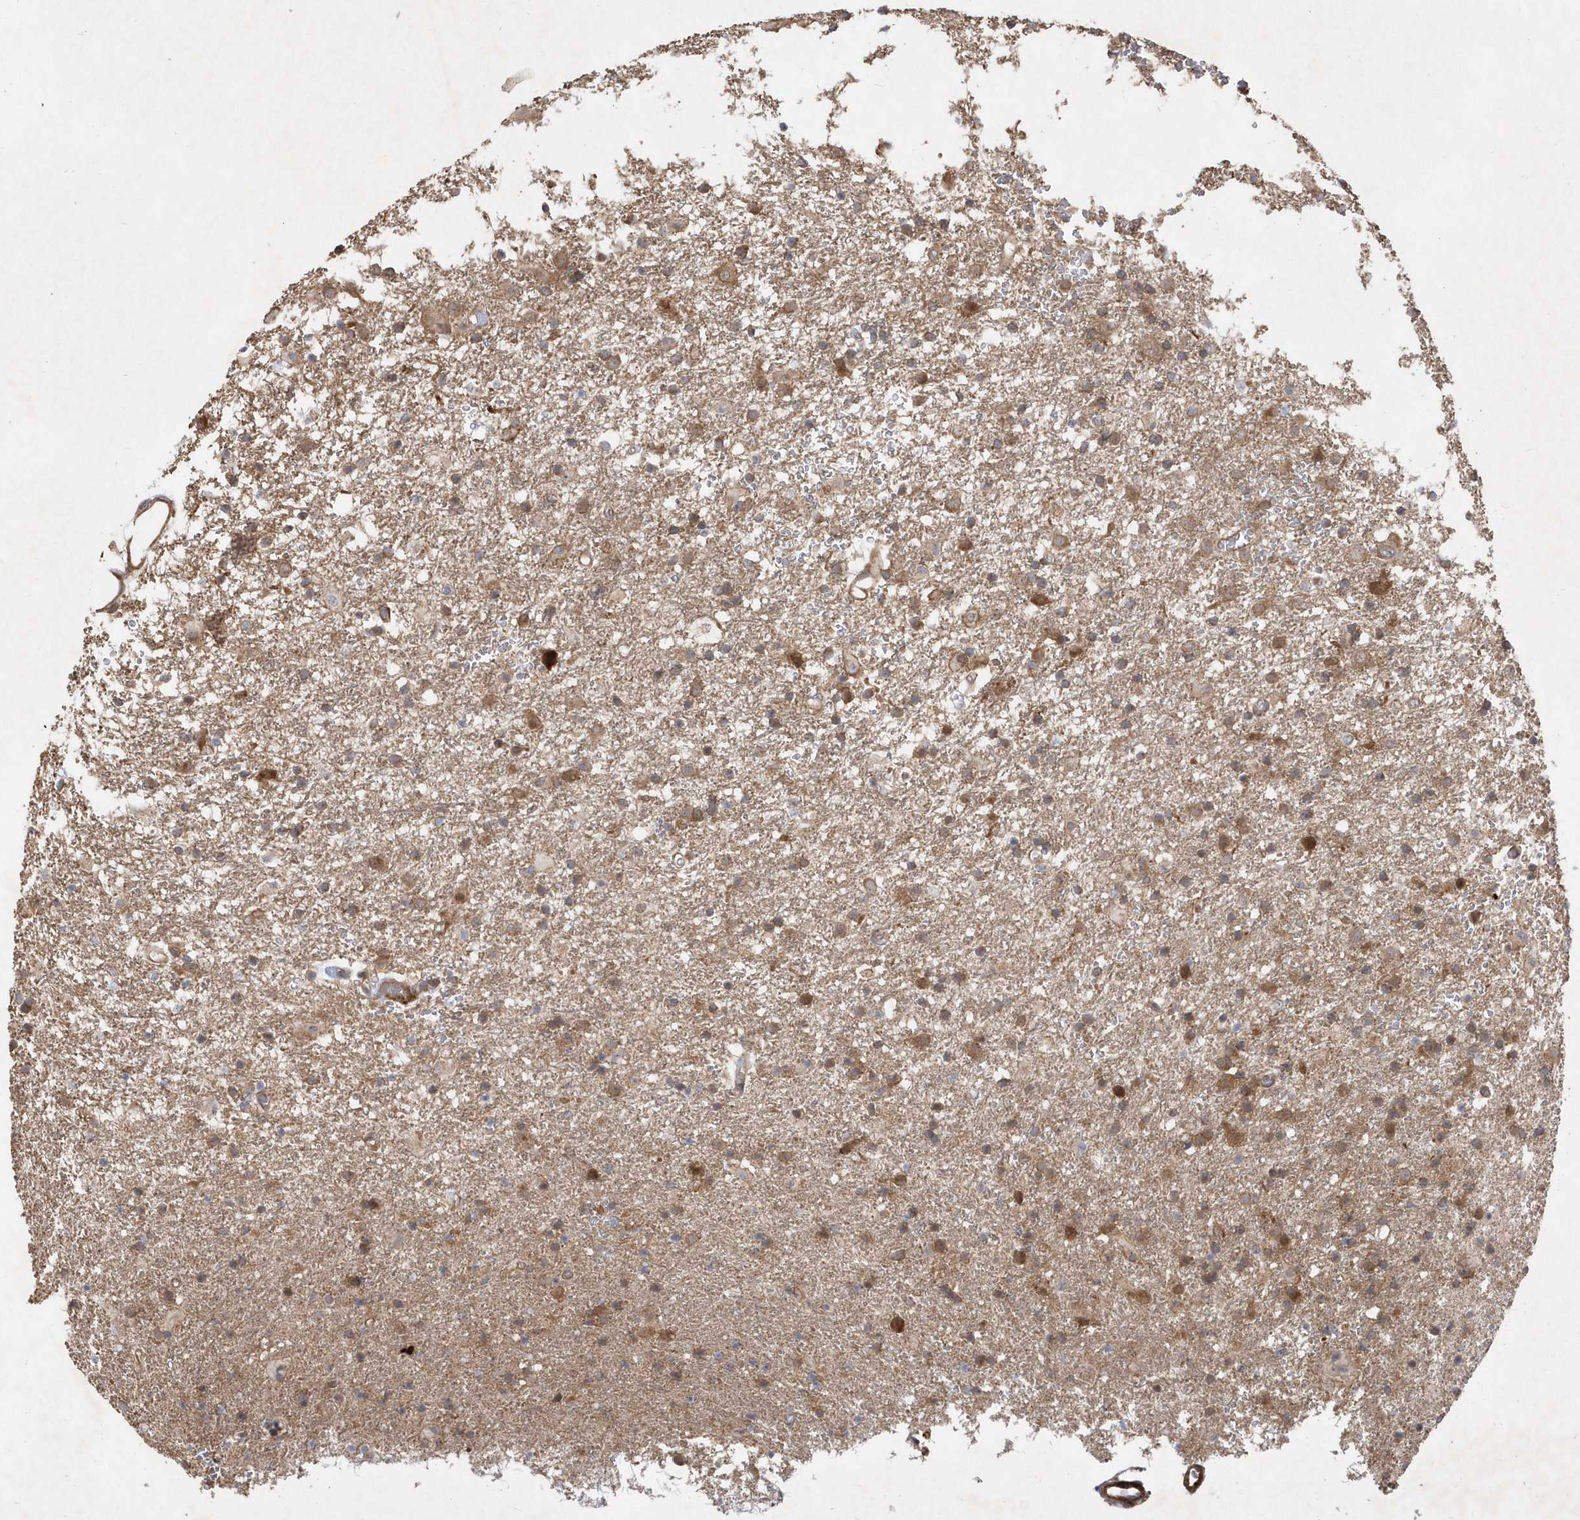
{"staining": {"intensity": "moderate", "quantity": ">75%", "location": "cytoplasmic/membranous"}, "tissue": "glioma", "cell_type": "Tumor cells", "image_type": "cancer", "snomed": [{"axis": "morphology", "description": "Glioma, malignant, Low grade"}, {"axis": "topography", "description": "Brain"}], "caption": "Tumor cells exhibit medium levels of moderate cytoplasmic/membranous positivity in approximately >75% of cells in malignant glioma (low-grade).", "gene": "GFM2", "patient": {"sex": "male", "age": 65}}